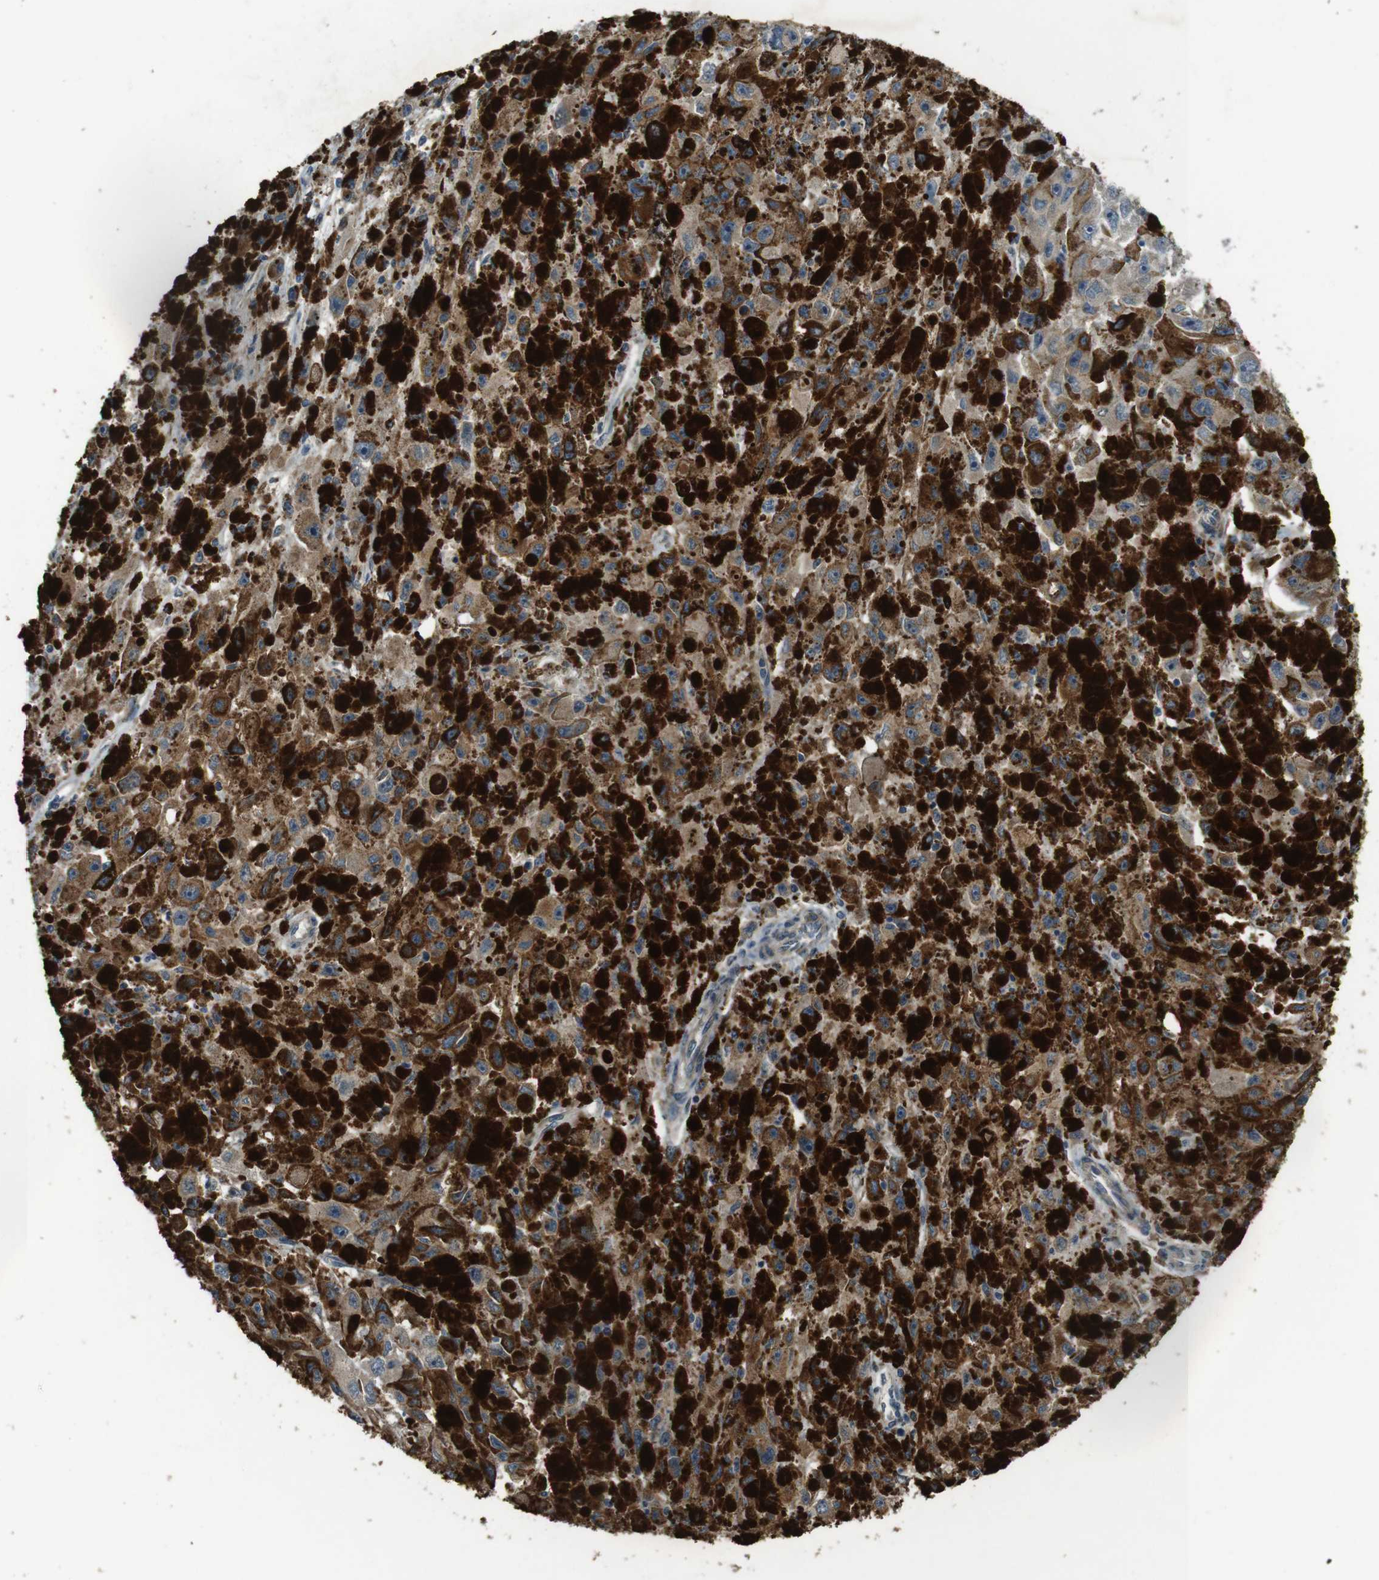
{"staining": {"intensity": "moderate", "quantity": ">75%", "location": "cytoplasmic/membranous"}, "tissue": "melanoma", "cell_type": "Tumor cells", "image_type": "cancer", "snomed": [{"axis": "morphology", "description": "Malignant melanoma, NOS"}, {"axis": "topography", "description": "Skin"}], "caption": "Immunohistochemical staining of malignant melanoma displays moderate cytoplasmic/membranous protein staining in about >75% of tumor cells. The staining was performed using DAB (3,3'-diaminobenzidine) to visualize the protein expression in brown, while the nuclei were stained in blue with hematoxylin (Magnification: 20x).", "gene": "ARHGAP24", "patient": {"sex": "female", "age": 104}}